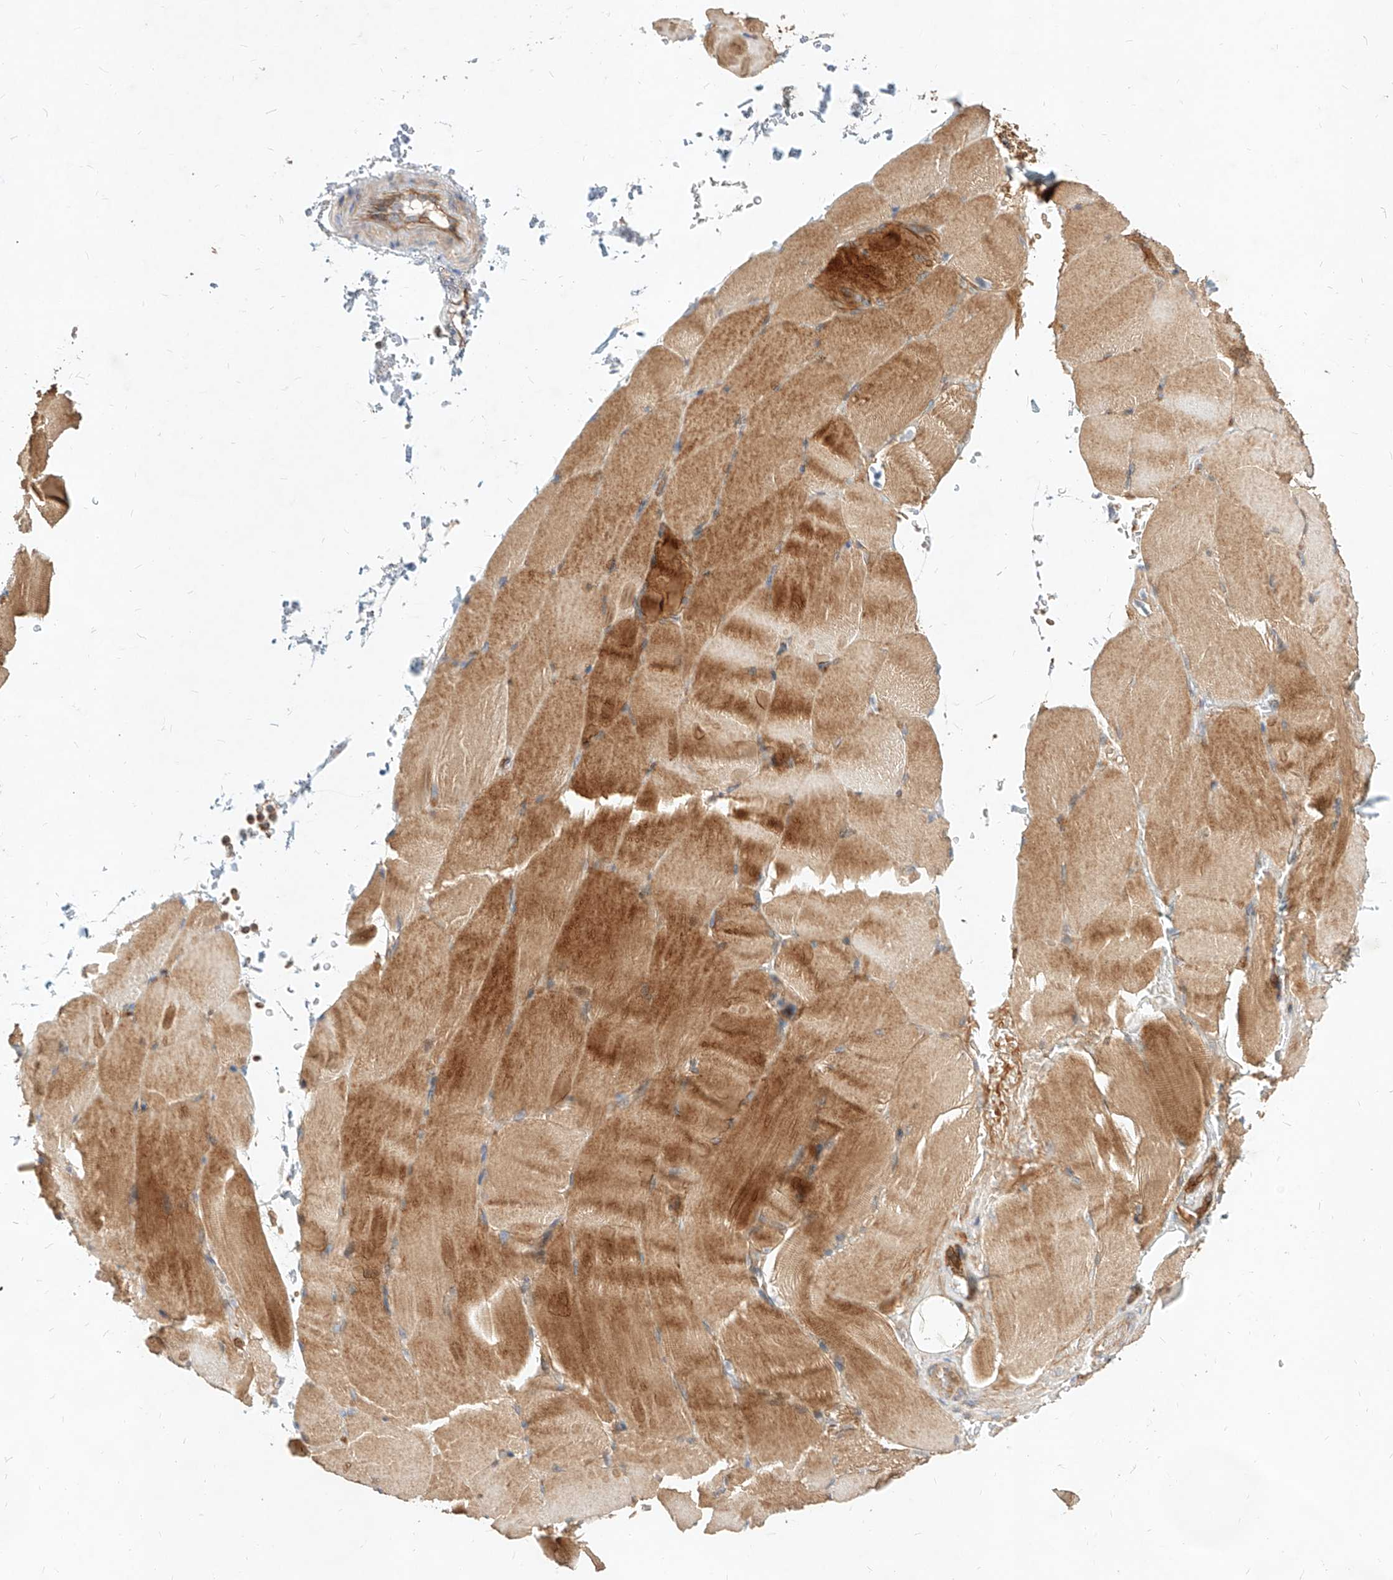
{"staining": {"intensity": "moderate", "quantity": ">75%", "location": "cytoplasmic/membranous"}, "tissue": "skeletal muscle", "cell_type": "Myocytes", "image_type": "normal", "snomed": [{"axis": "morphology", "description": "Normal tissue, NOS"}, {"axis": "topography", "description": "Skeletal muscle"}, {"axis": "topography", "description": "Parathyroid gland"}], "caption": "This image displays immunohistochemistry (IHC) staining of unremarkable human skeletal muscle, with medium moderate cytoplasmic/membranous staining in approximately >75% of myocytes.", "gene": "NFAM1", "patient": {"sex": "female", "age": 37}}